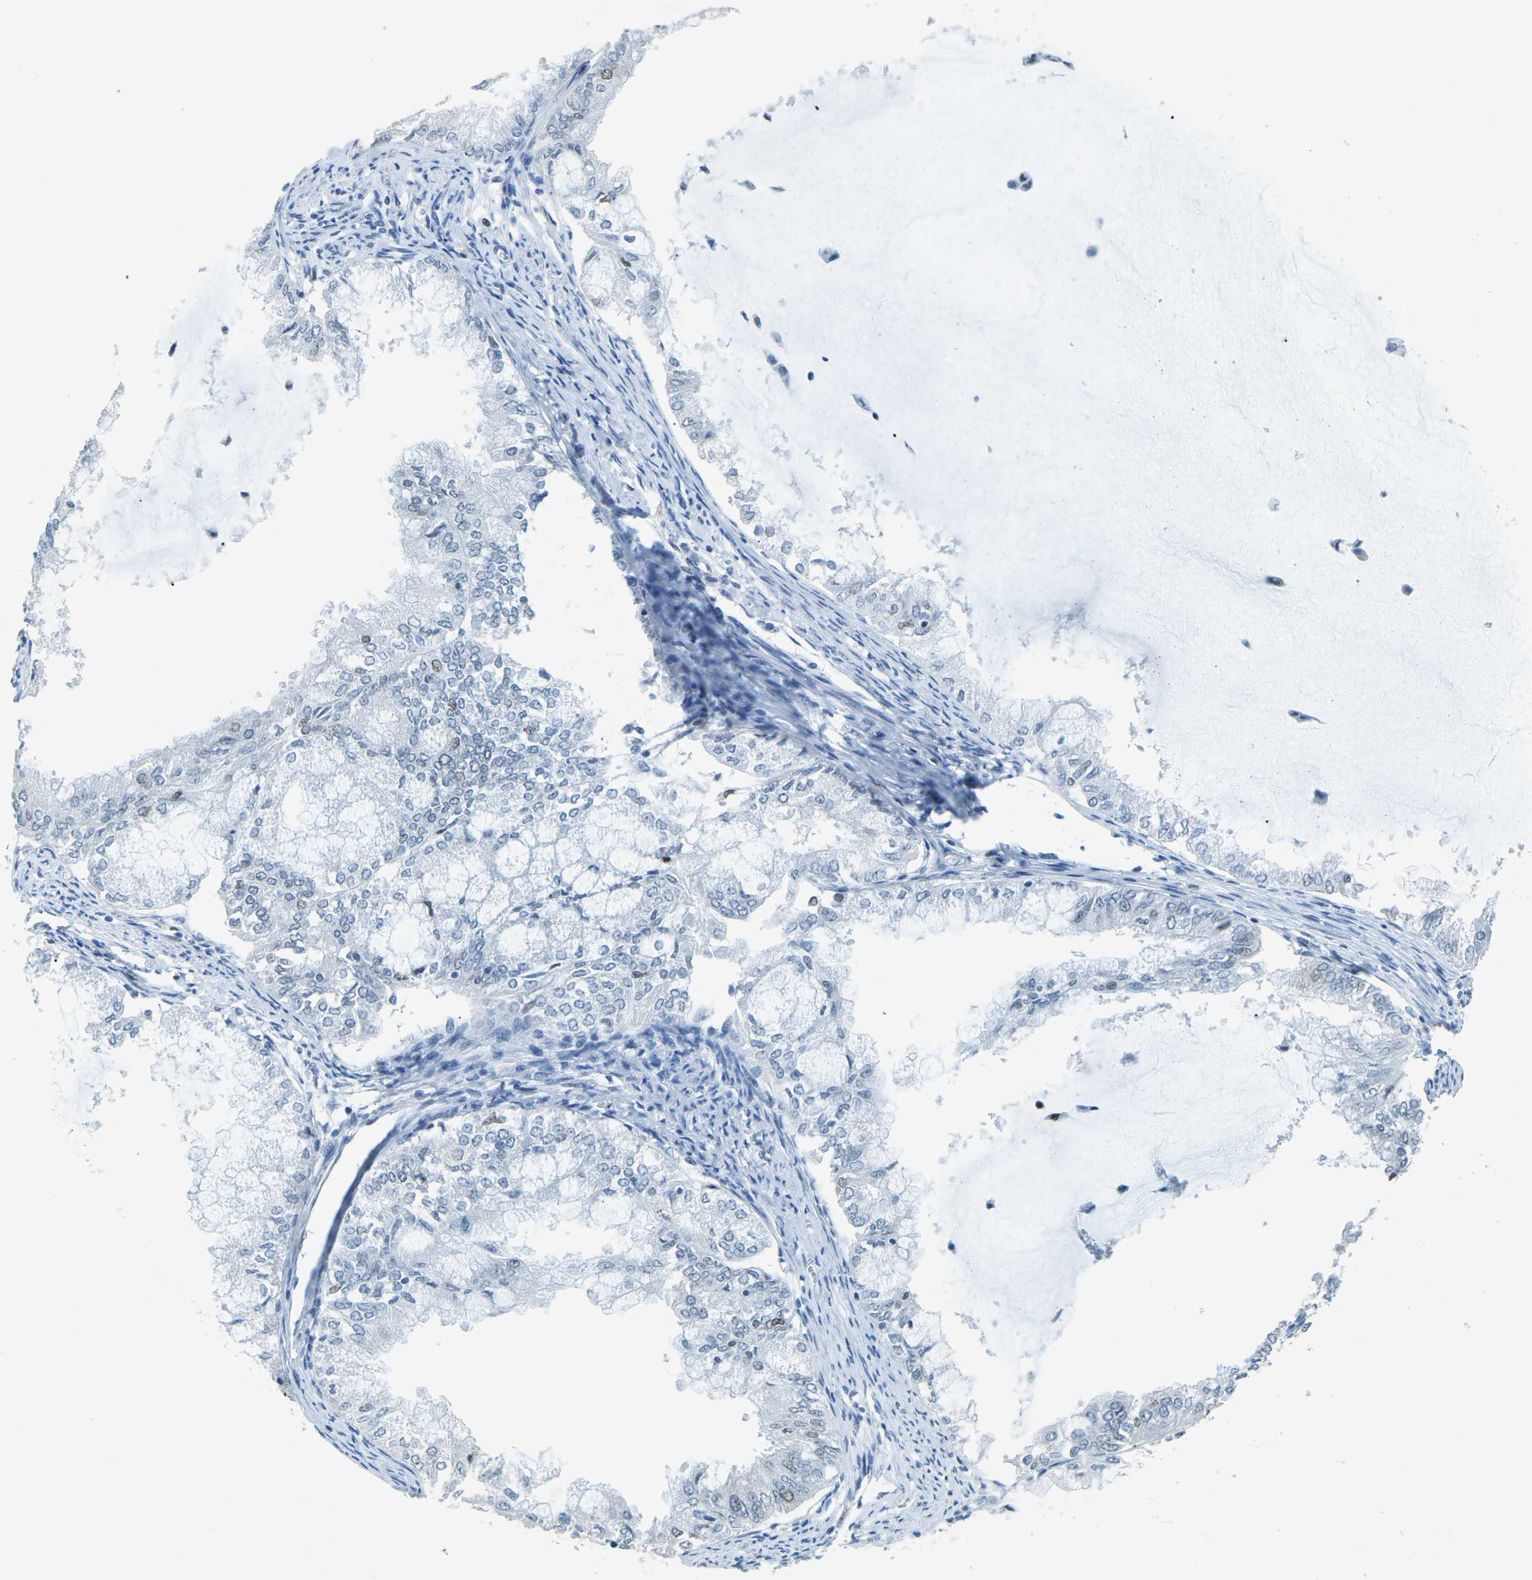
{"staining": {"intensity": "moderate", "quantity": "<25%", "location": "nuclear"}, "tissue": "endometrial cancer", "cell_type": "Tumor cells", "image_type": "cancer", "snomed": [{"axis": "morphology", "description": "Adenocarcinoma, NOS"}, {"axis": "topography", "description": "Endometrium"}], "caption": "Endometrial adenocarcinoma tissue displays moderate nuclear staining in approximately <25% of tumor cells, visualized by immunohistochemistry. (IHC, brightfield microscopy, high magnification).", "gene": "RB1", "patient": {"sex": "female", "age": 86}}